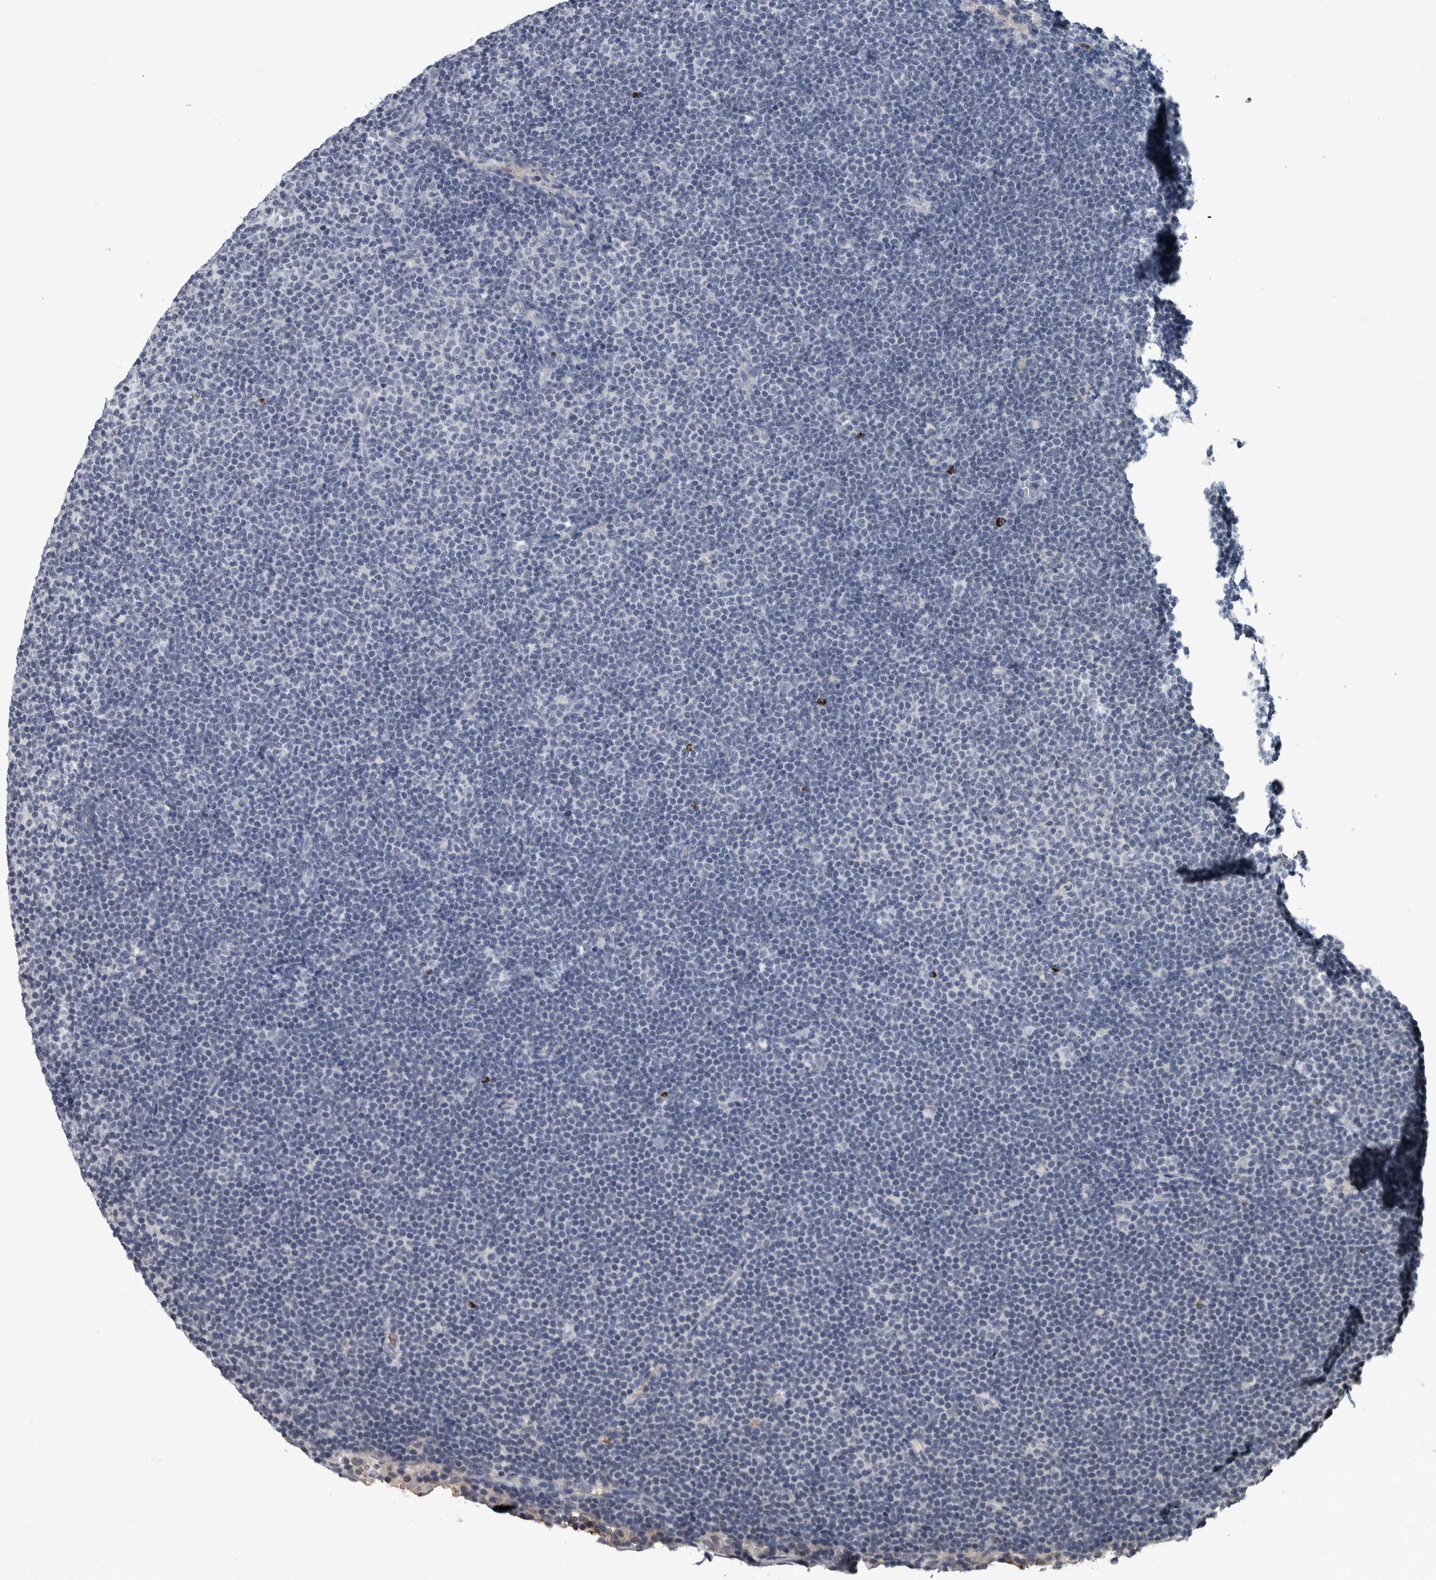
{"staining": {"intensity": "negative", "quantity": "none", "location": "none"}, "tissue": "lymphoma", "cell_type": "Tumor cells", "image_type": "cancer", "snomed": [{"axis": "morphology", "description": "Malignant lymphoma, non-Hodgkin's type, Low grade"}, {"axis": "topography", "description": "Lymph node"}], "caption": "Immunohistochemical staining of low-grade malignant lymphoma, non-Hodgkin's type displays no significant expression in tumor cells.", "gene": "CAVIN4", "patient": {"sex": "female", "age": 53}}